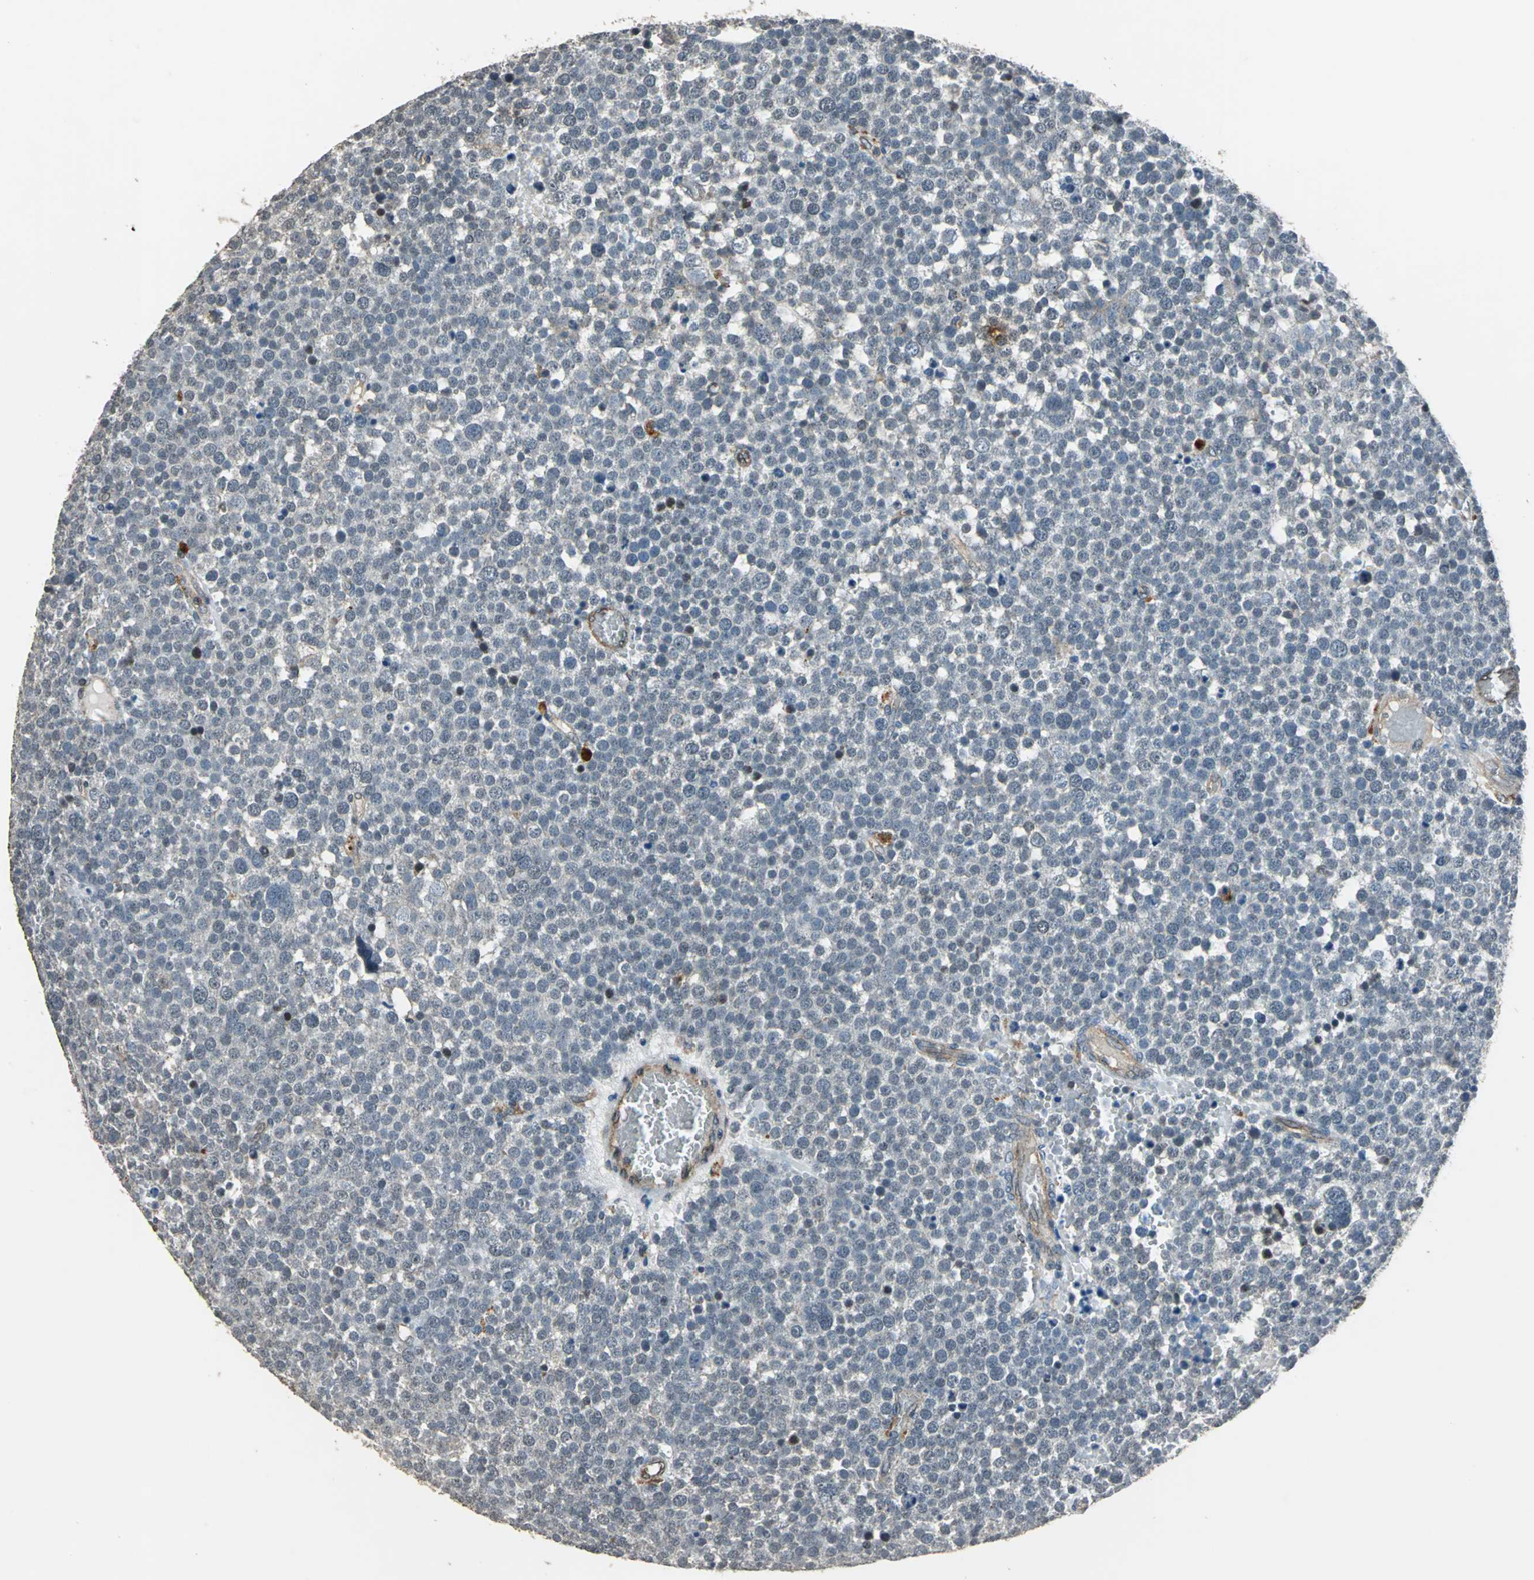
{"staining": {"intensity": "negative", "quantity": "none", "location": "none"}, "tissue": "testis cancer", "cell_type": "Tumor cells", "image_type": "cancer", "snomed": [{"axis": "morphology", "description": "Seminoma, NOS"}, {"axis": "topography", "description": "Testis"}], "caption": "This is an IHC micrograph of human seminoma (testis). There is no expression in tumor cells.", "gene": "DNAJB4", "patient": {"sex": "male", "age": 71}}